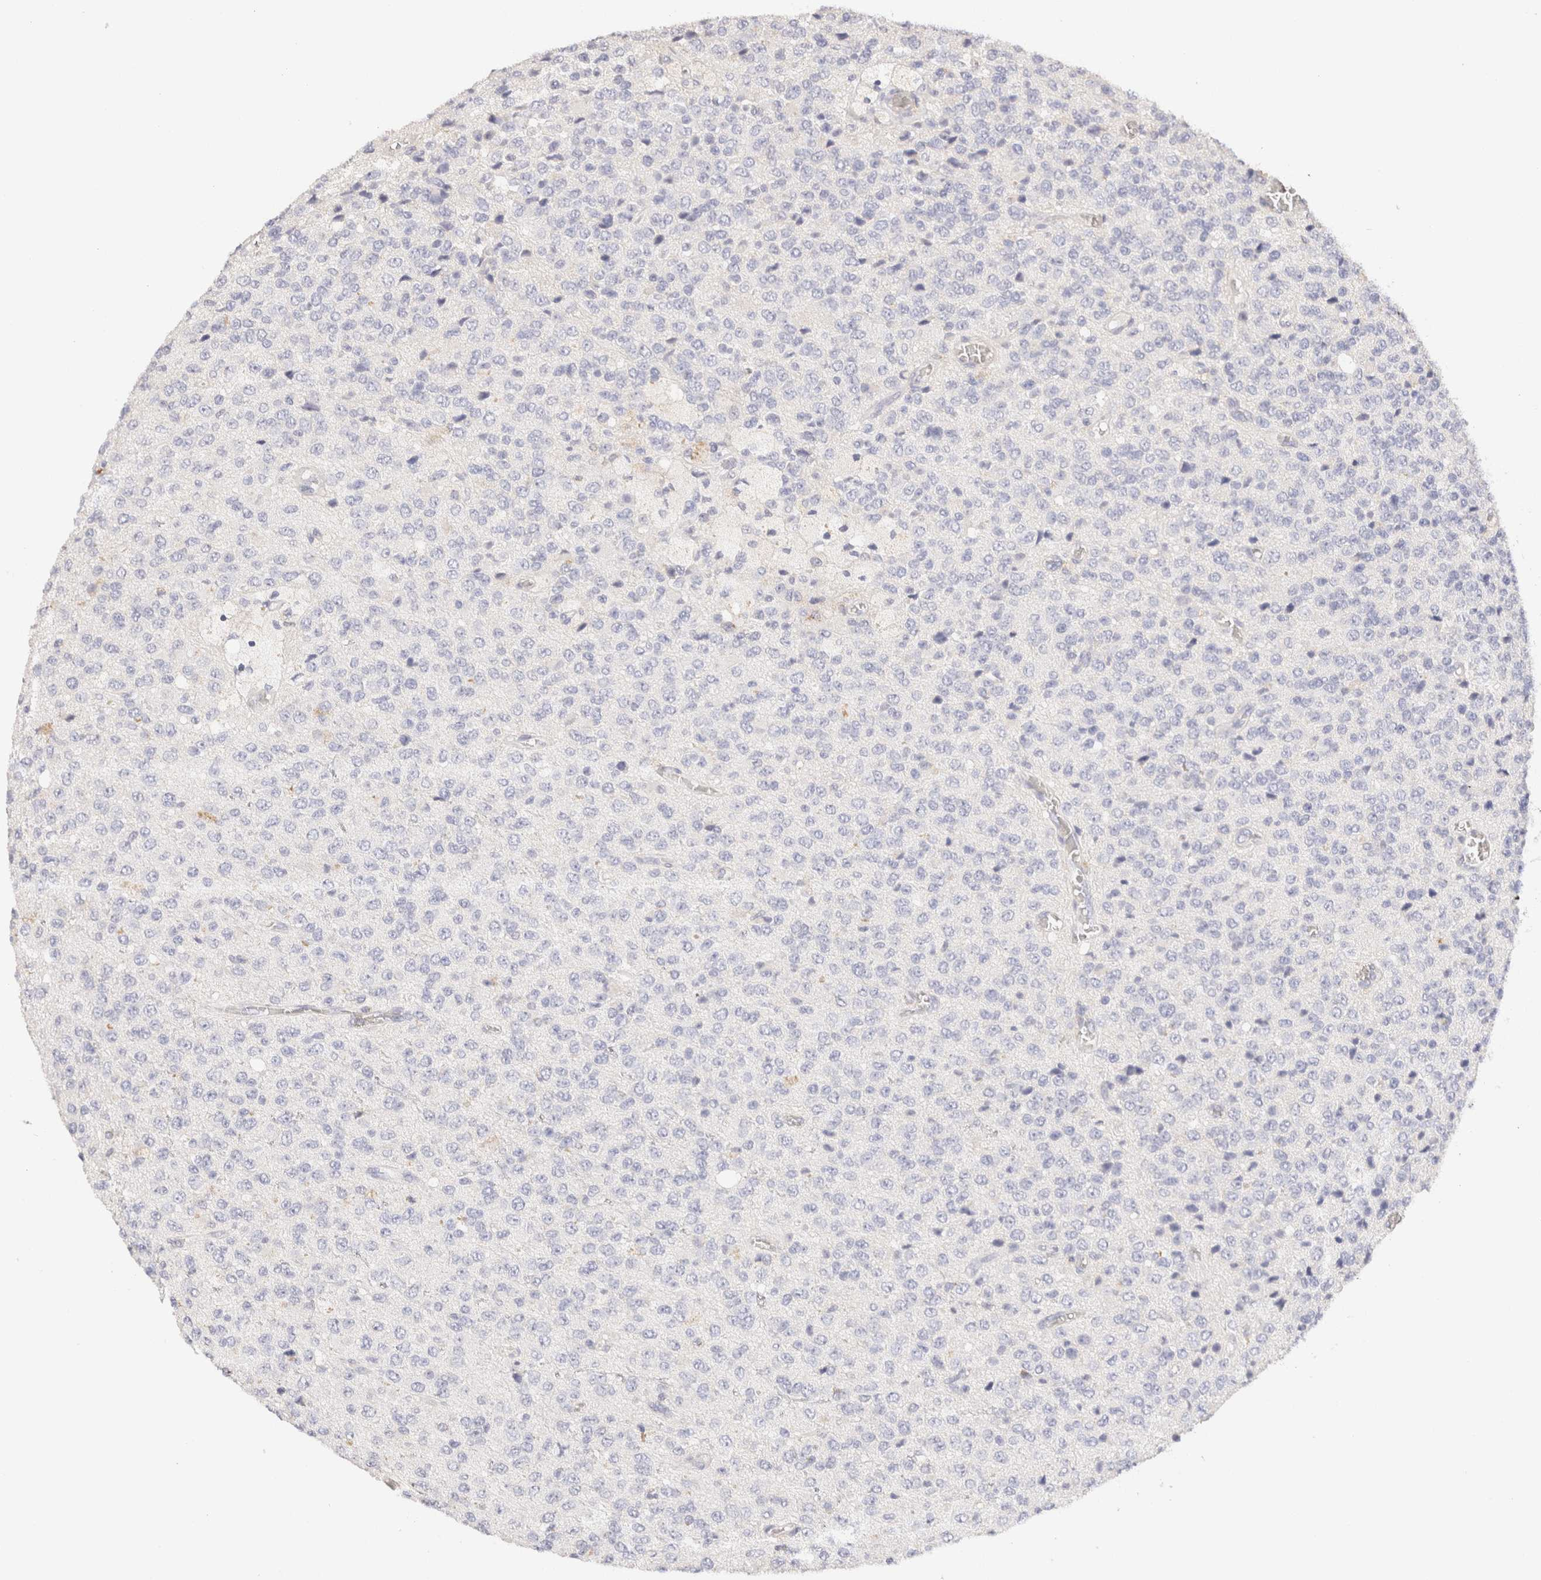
{"staining": {"intensity": "negative", "quantity": "none", "location": "none"}, "tissue": "glioma", "cell_type": "Tumor cells", "image_type": "cancer", "snomed": [{"axis": "morphology", "description": "Glioma, malignant, High grade"}, {"axis": "topography", "description": "pancreas cauda"}], "caption": "A high-resolution histopathology image shows IHC staining of glioma, which exhibits no significant staining in tumor cells.", "gene": "SCGB2A2", "patient": {"sex": "male", "age": 60}}